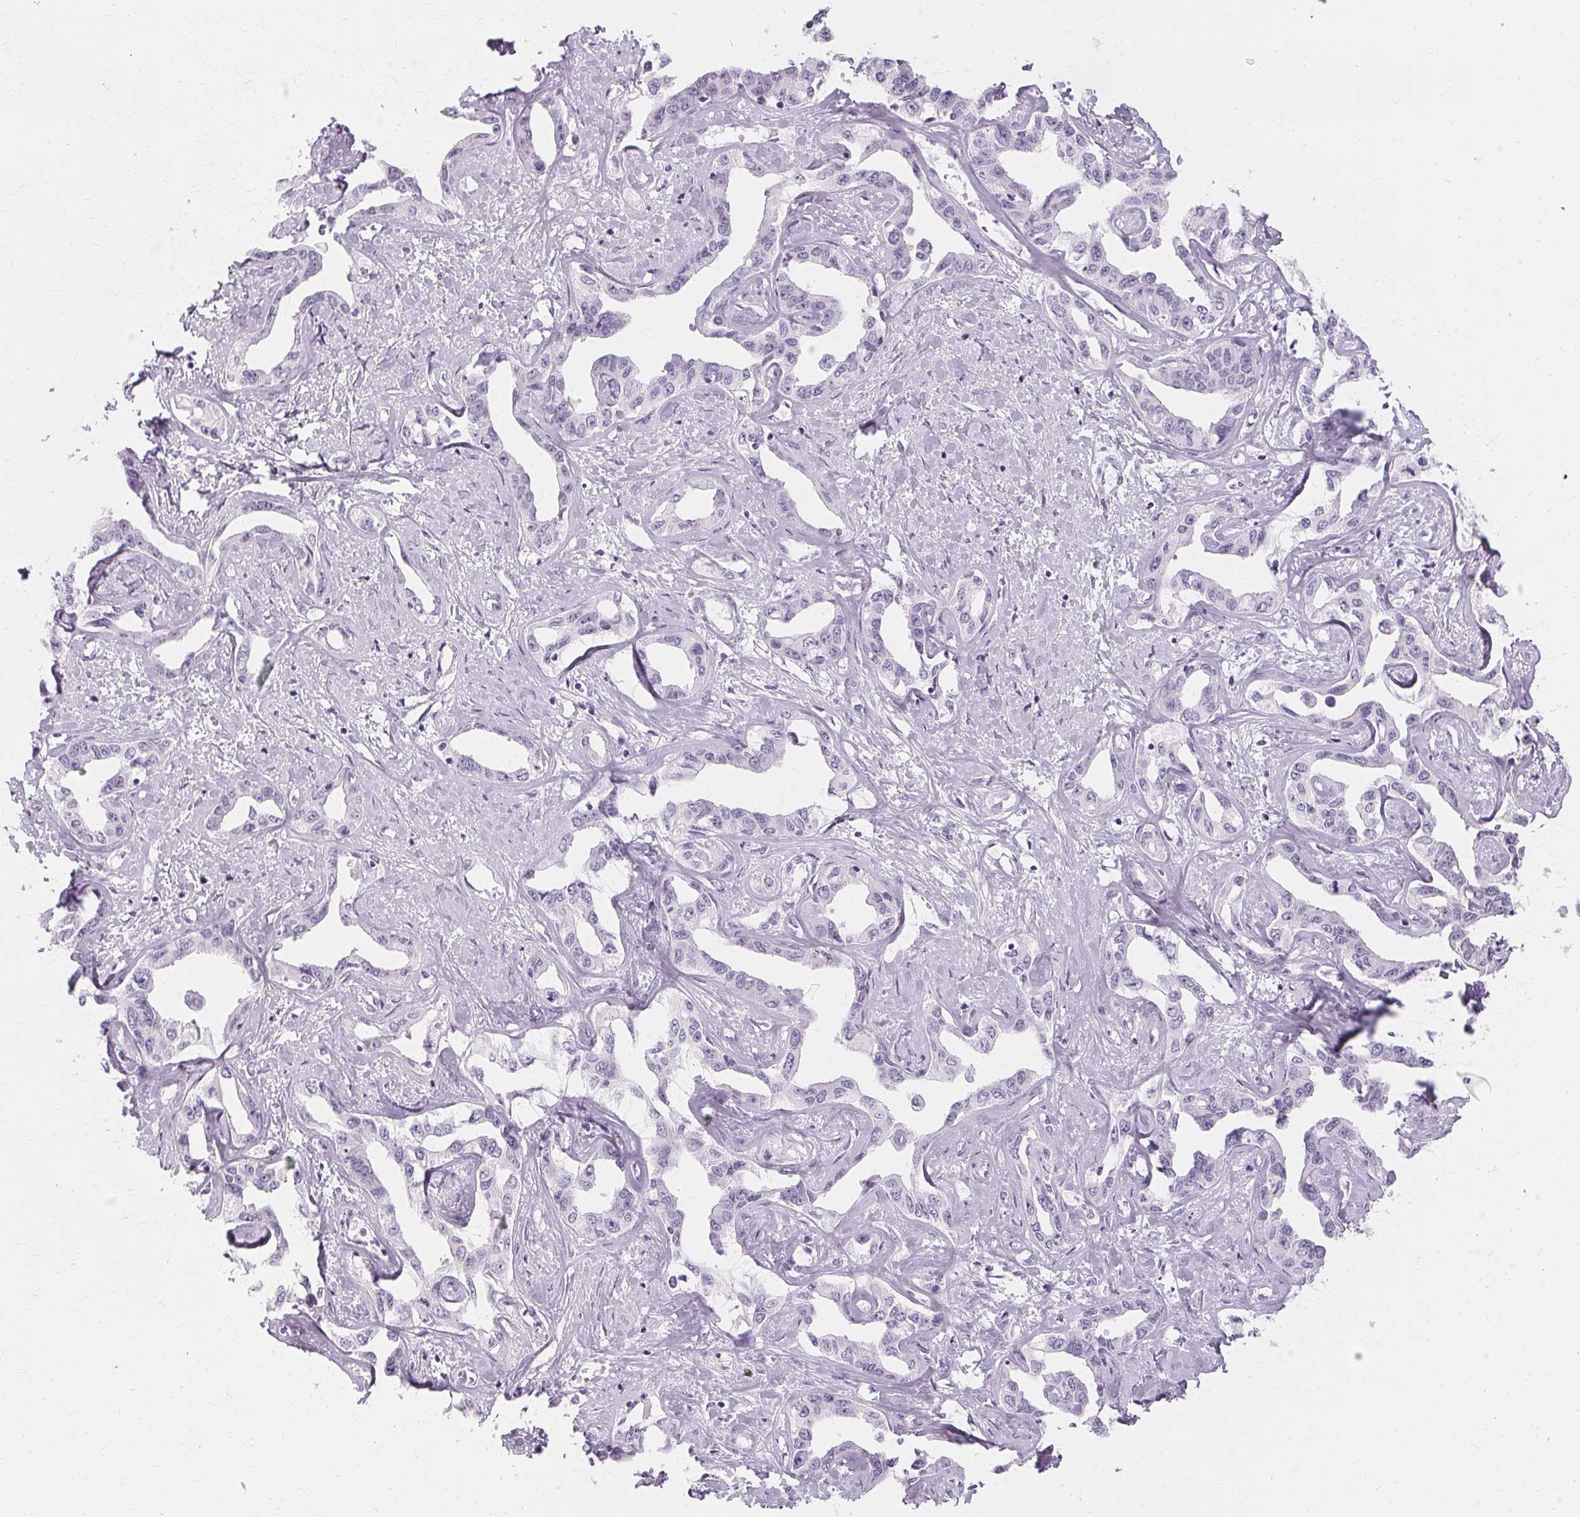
{"staining": {"intensity": "negative", "quantity": "none", "location": "none"}, "tissue": "liver cancer", "cell_type": "Tumor cells", "image_type": "cancer", "snomed": [{"axis": "morphology", "description": "Cholangiocarcinoma"}, {"axis": "topography", "description": "Liver"}], "caption": "Immunohistochemical staining of liver cholangiocarcinoma exhibits no significant staining in tumor cells.", "gene": "KRT6C", "patient": {"sex": "male", "age": 59}}